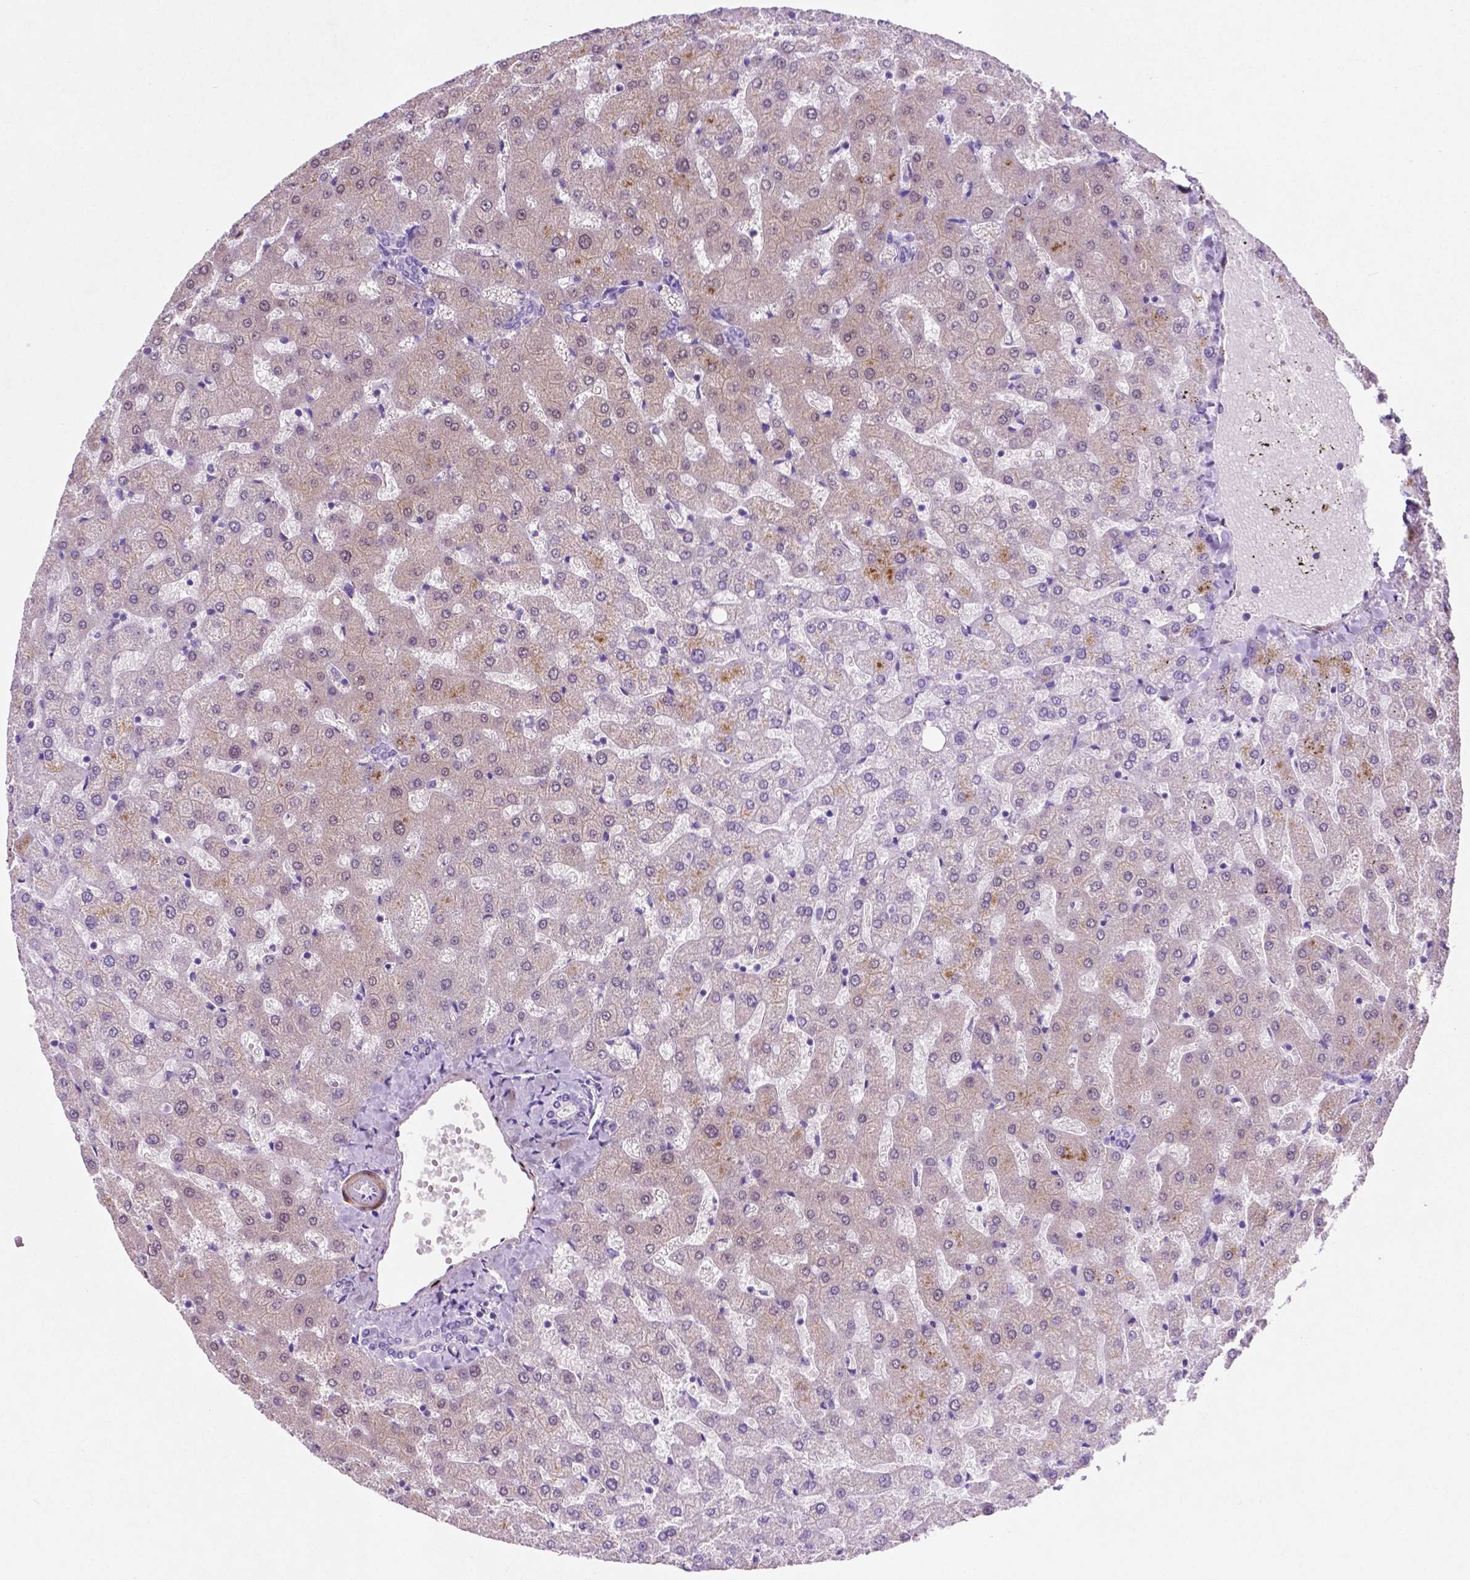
{"staining": {"intensity": "negative", "quantity": "none", "location": "none"}, "tissue": "liver", "cell_type": "Cholangiocytes", "image_type": "normal", "snomed": [{"axis": "morphology", "description": "Normal tissue, NOS"}, {"axis": "topography", "description": "Liver"}], "caption": "High power microscopy histopathology image of an IHC histopathology image of normal liver, revealing no significant positivity in cholangiocytes. The staining is performed using DAB (3,3'-diaminobenzidine) brown chromogen with nuclei counter-stained in using hematoxylin.", "gene": "ASPG", "patient": {"sex": "female", "age": 50}}